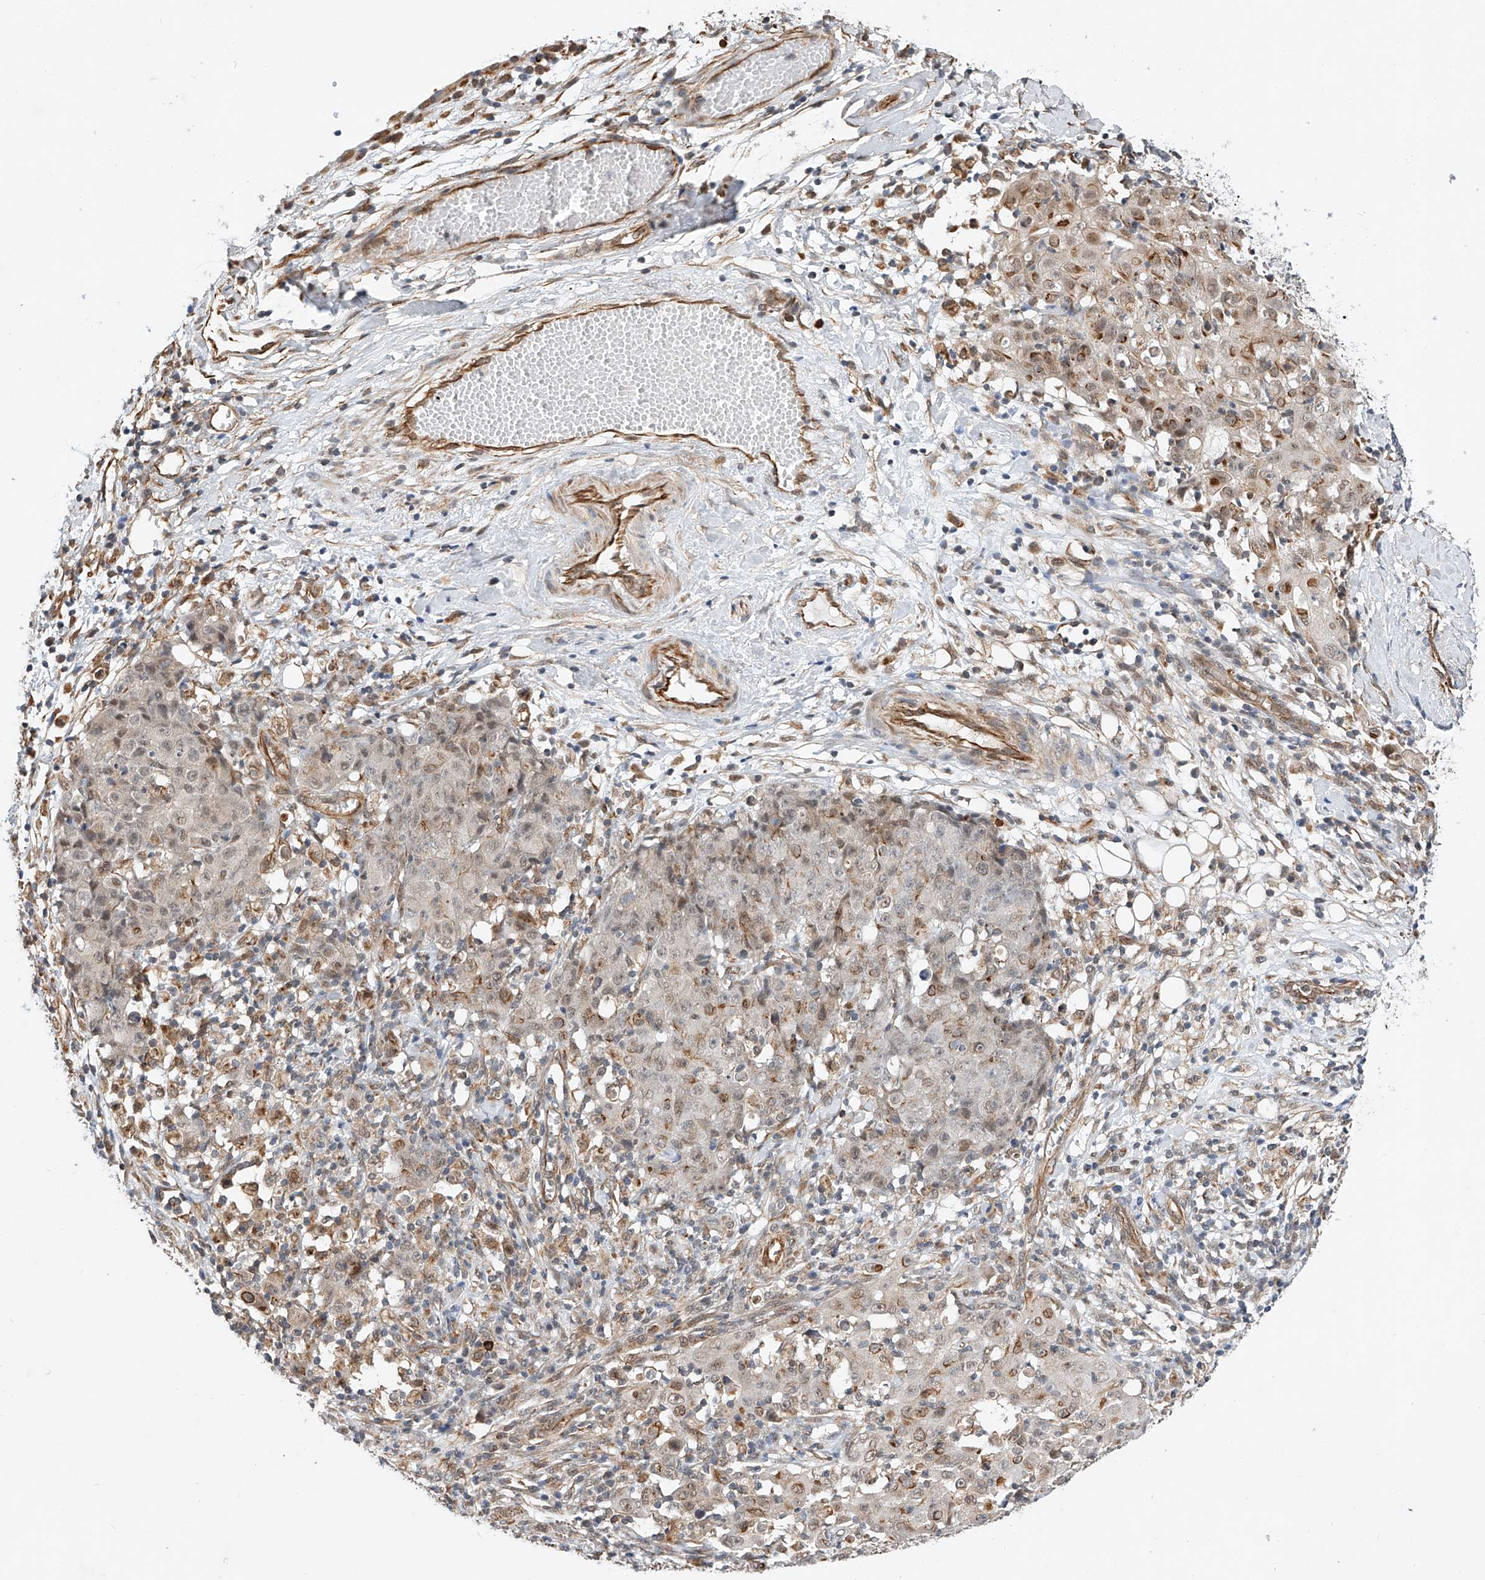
{"staining": {"intensity": "weak", "quantity": "<25%", "location": "nuclear"}, "tissue": "ovarian cancer", "cell_type": "Tumor cells", "image_type": "cancer", "snomed": [{"axis": "morphology", "description": "Carcinoma, endometroid"}, {"axis": "topography", "description": "Ovary"}], "caption": "High power microscopy micrograph of an IHC histopathology image of ovarian endometroid carcinoma, revealing no significant positivity in tumor cells.", "gene": "AMD1", "patient": {"sex": "female", "age": 42}}